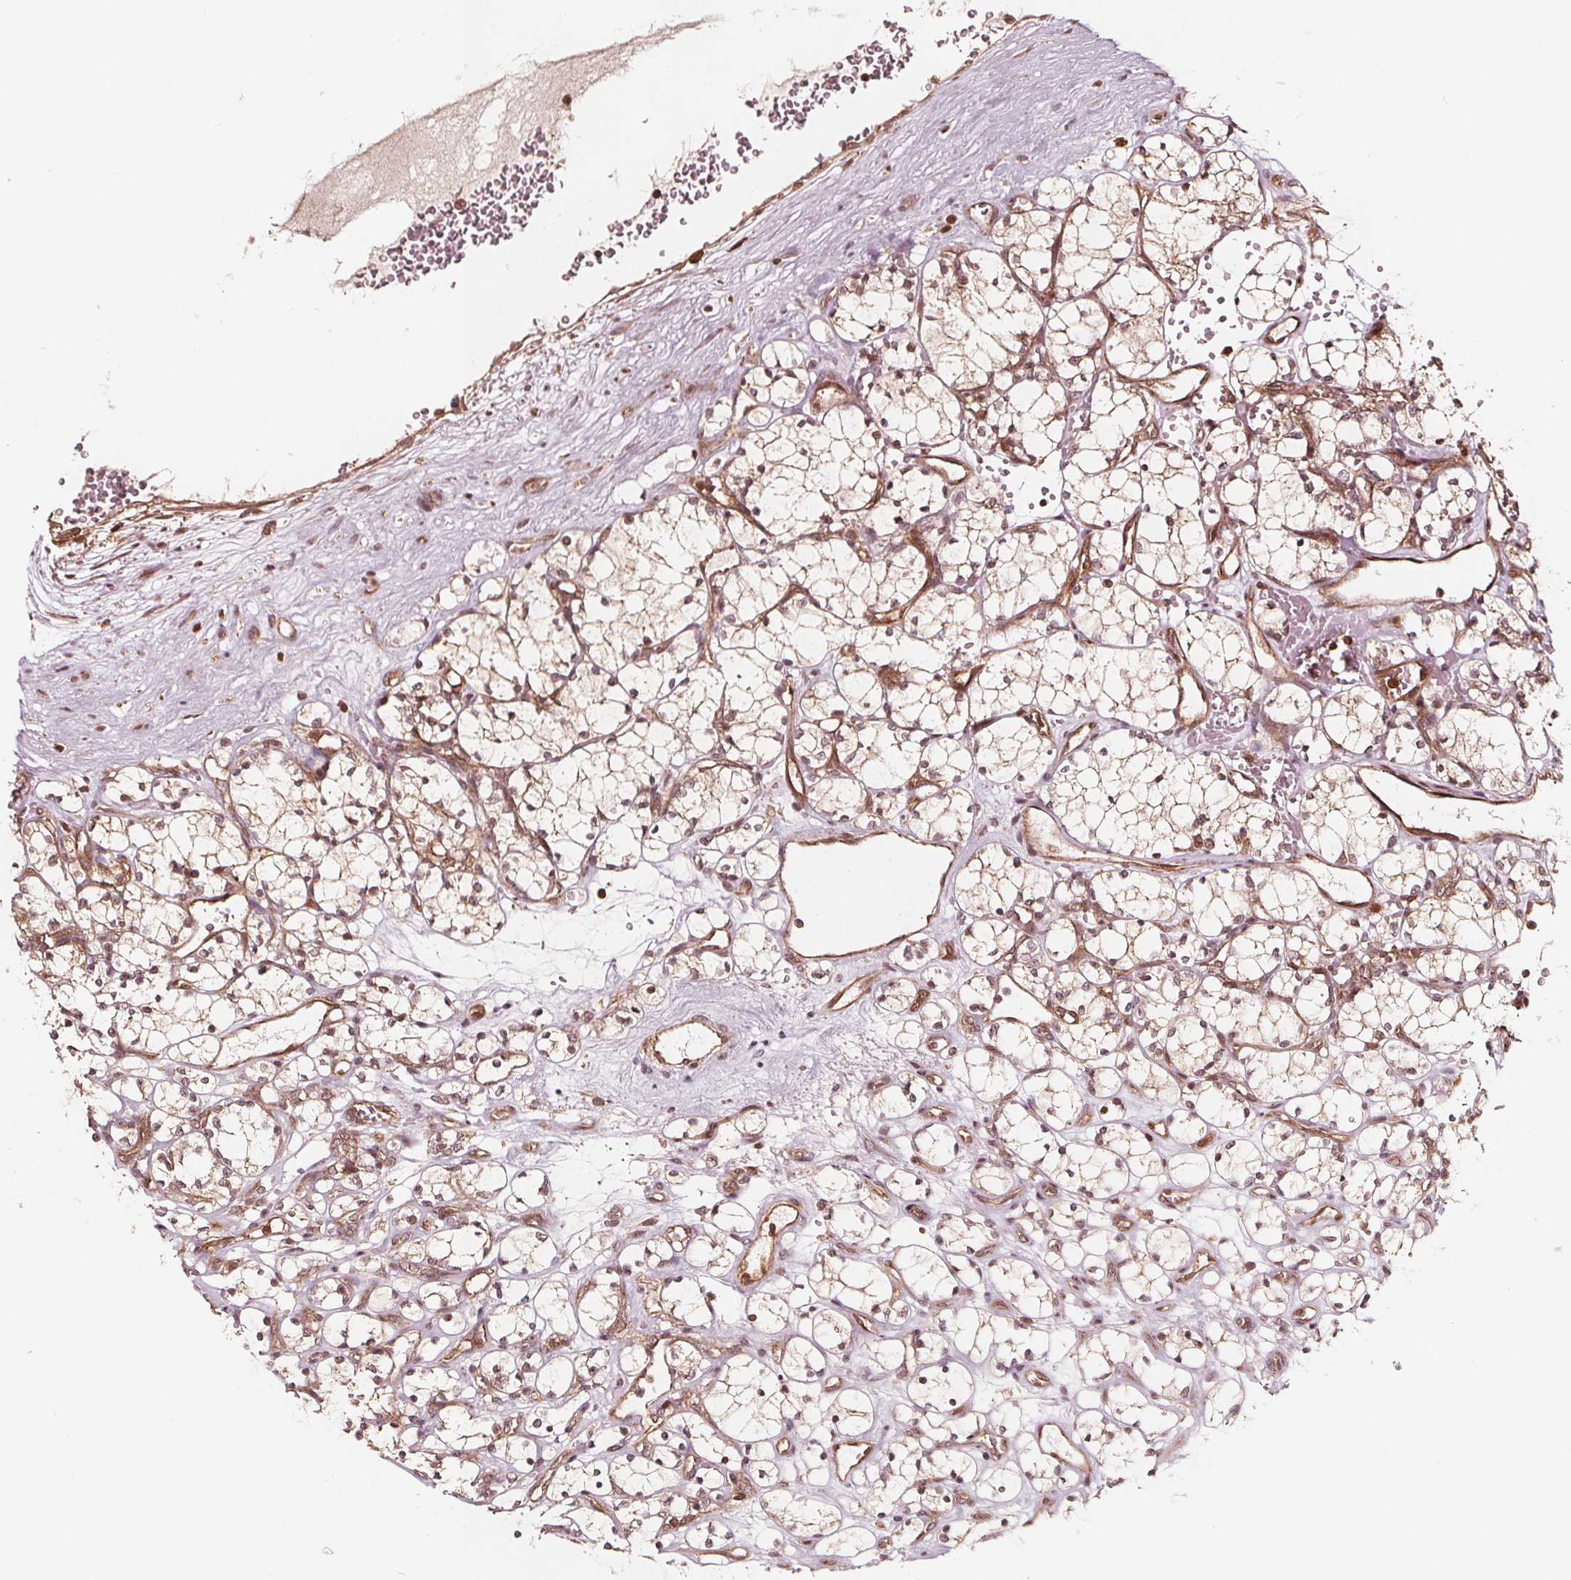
{"staining": {"intensity": "weak", "quantity": "<25%", "location": "cytoplasmic/membranous"}, "tissue": "renal cancer", "cell_type": "Tumor cells", "image_type": "cancer", "snomed": [{"axis": "morphology", "description": "Adenocarcinoma, NOS"}, {"axis": "topography", "description": "Kidney"}], "caption": "A photomicrograph of renal cancer (adenocarcinoma) stained for a protein demonstrates no brown staining in tumor cells.", "gene": "AIP", "patient": {"sex": "female", "age": 69}}